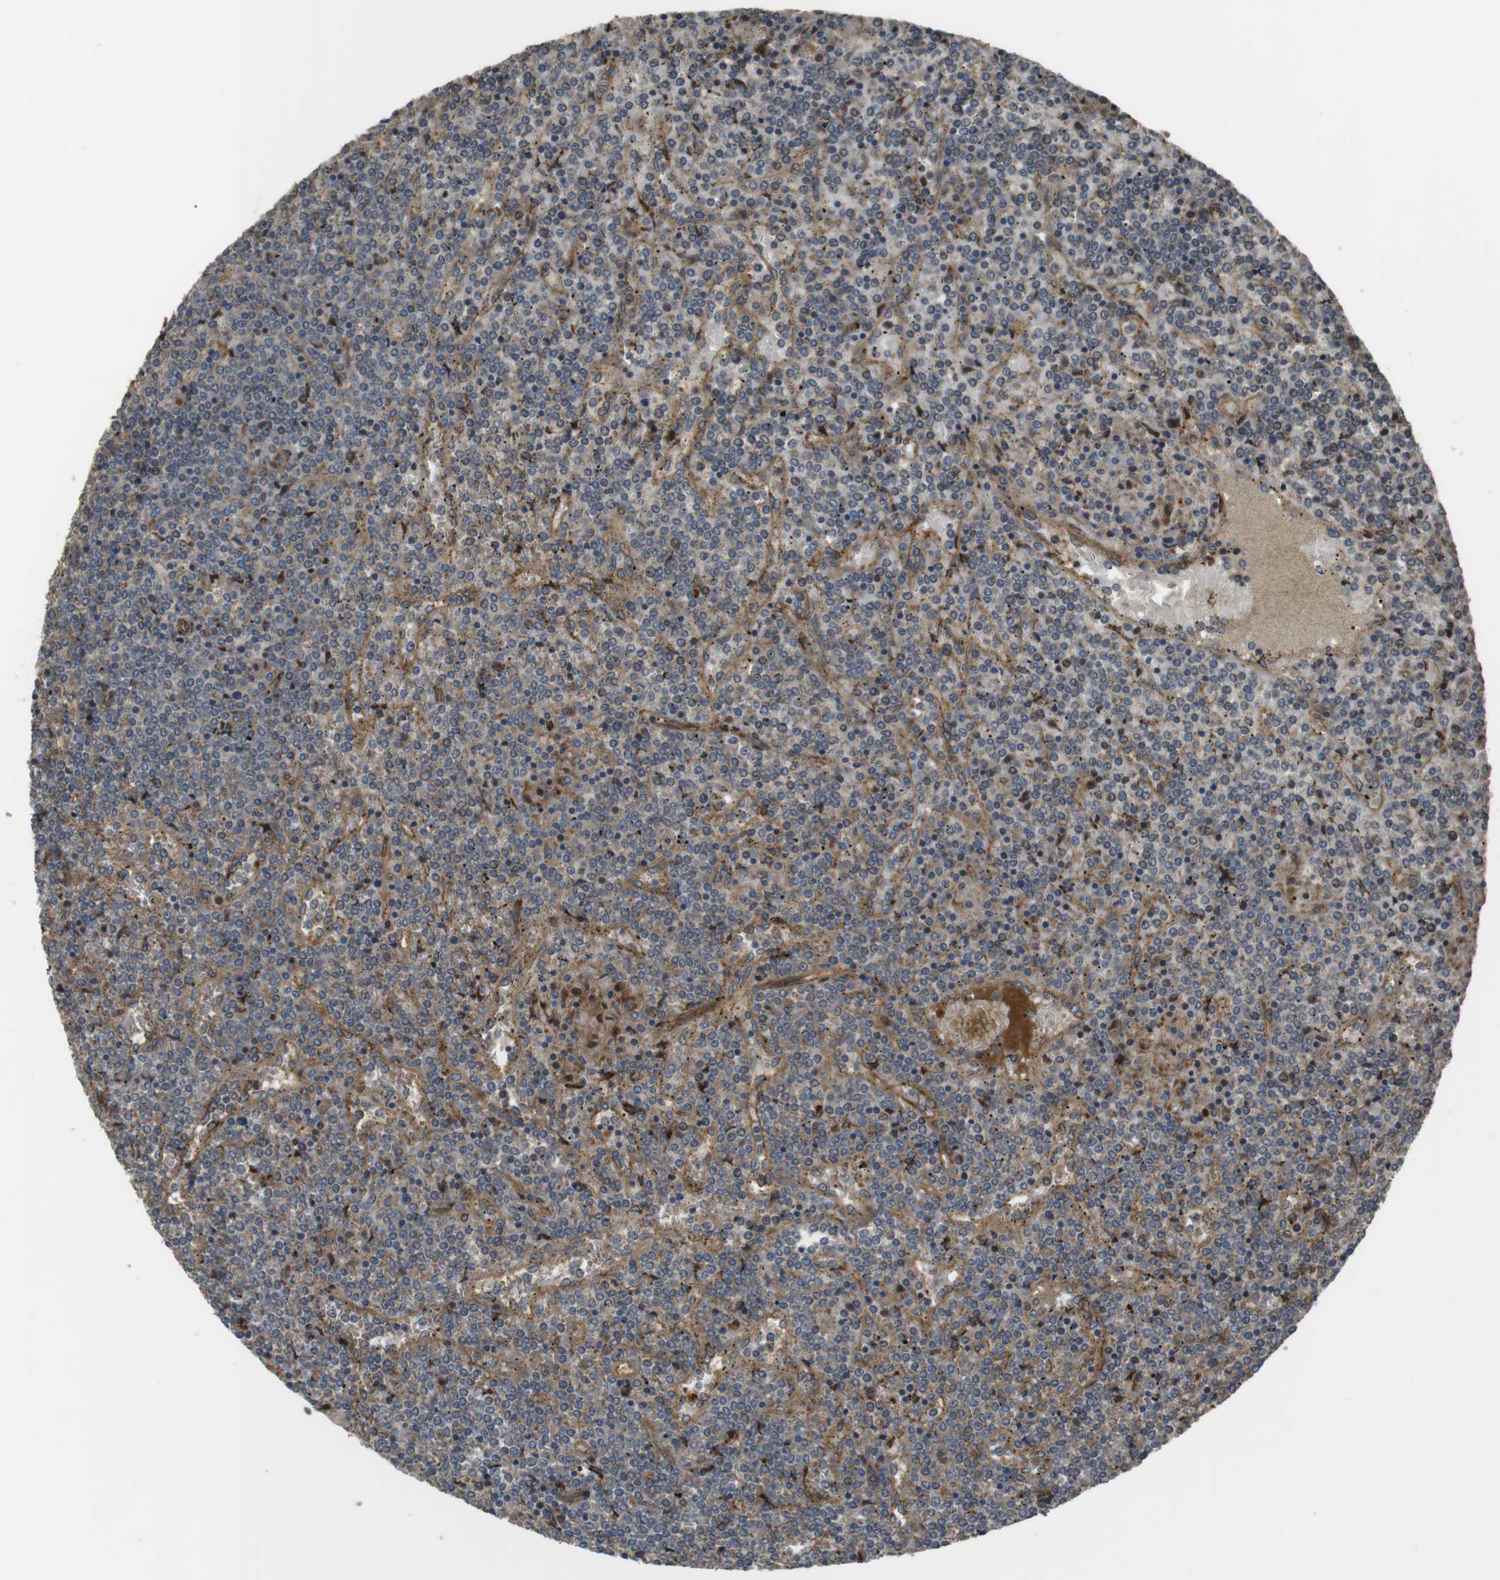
{"staining": {"intensity": "negative", "quantity": "none", "location": "none"}, "tissue": "lymphoma", "cell_type": "Tumor cells", "image_type": "cancer", "snomed": [{"axis": "morphology", "description": "Malignant lymphoma, non-Hodgkin's type, Low grade"}, {"axis": "topography", "description": "Spleen"}], "caption": "IHC micrograph of neoplastic tissue: human low-grade malignant lymphoma, non-Hodgkin's type stained with DAB exhibits no significant protein staining in tumor cells. Brightfield microscopy of immunohistochemistry stained with DAB (3,3'-diaminobenzidine) (brown) and hematoxylin (blue), captured at high magnification.", "gene": "MSRB3", "patient": {"sex": "female", "age": 19}}